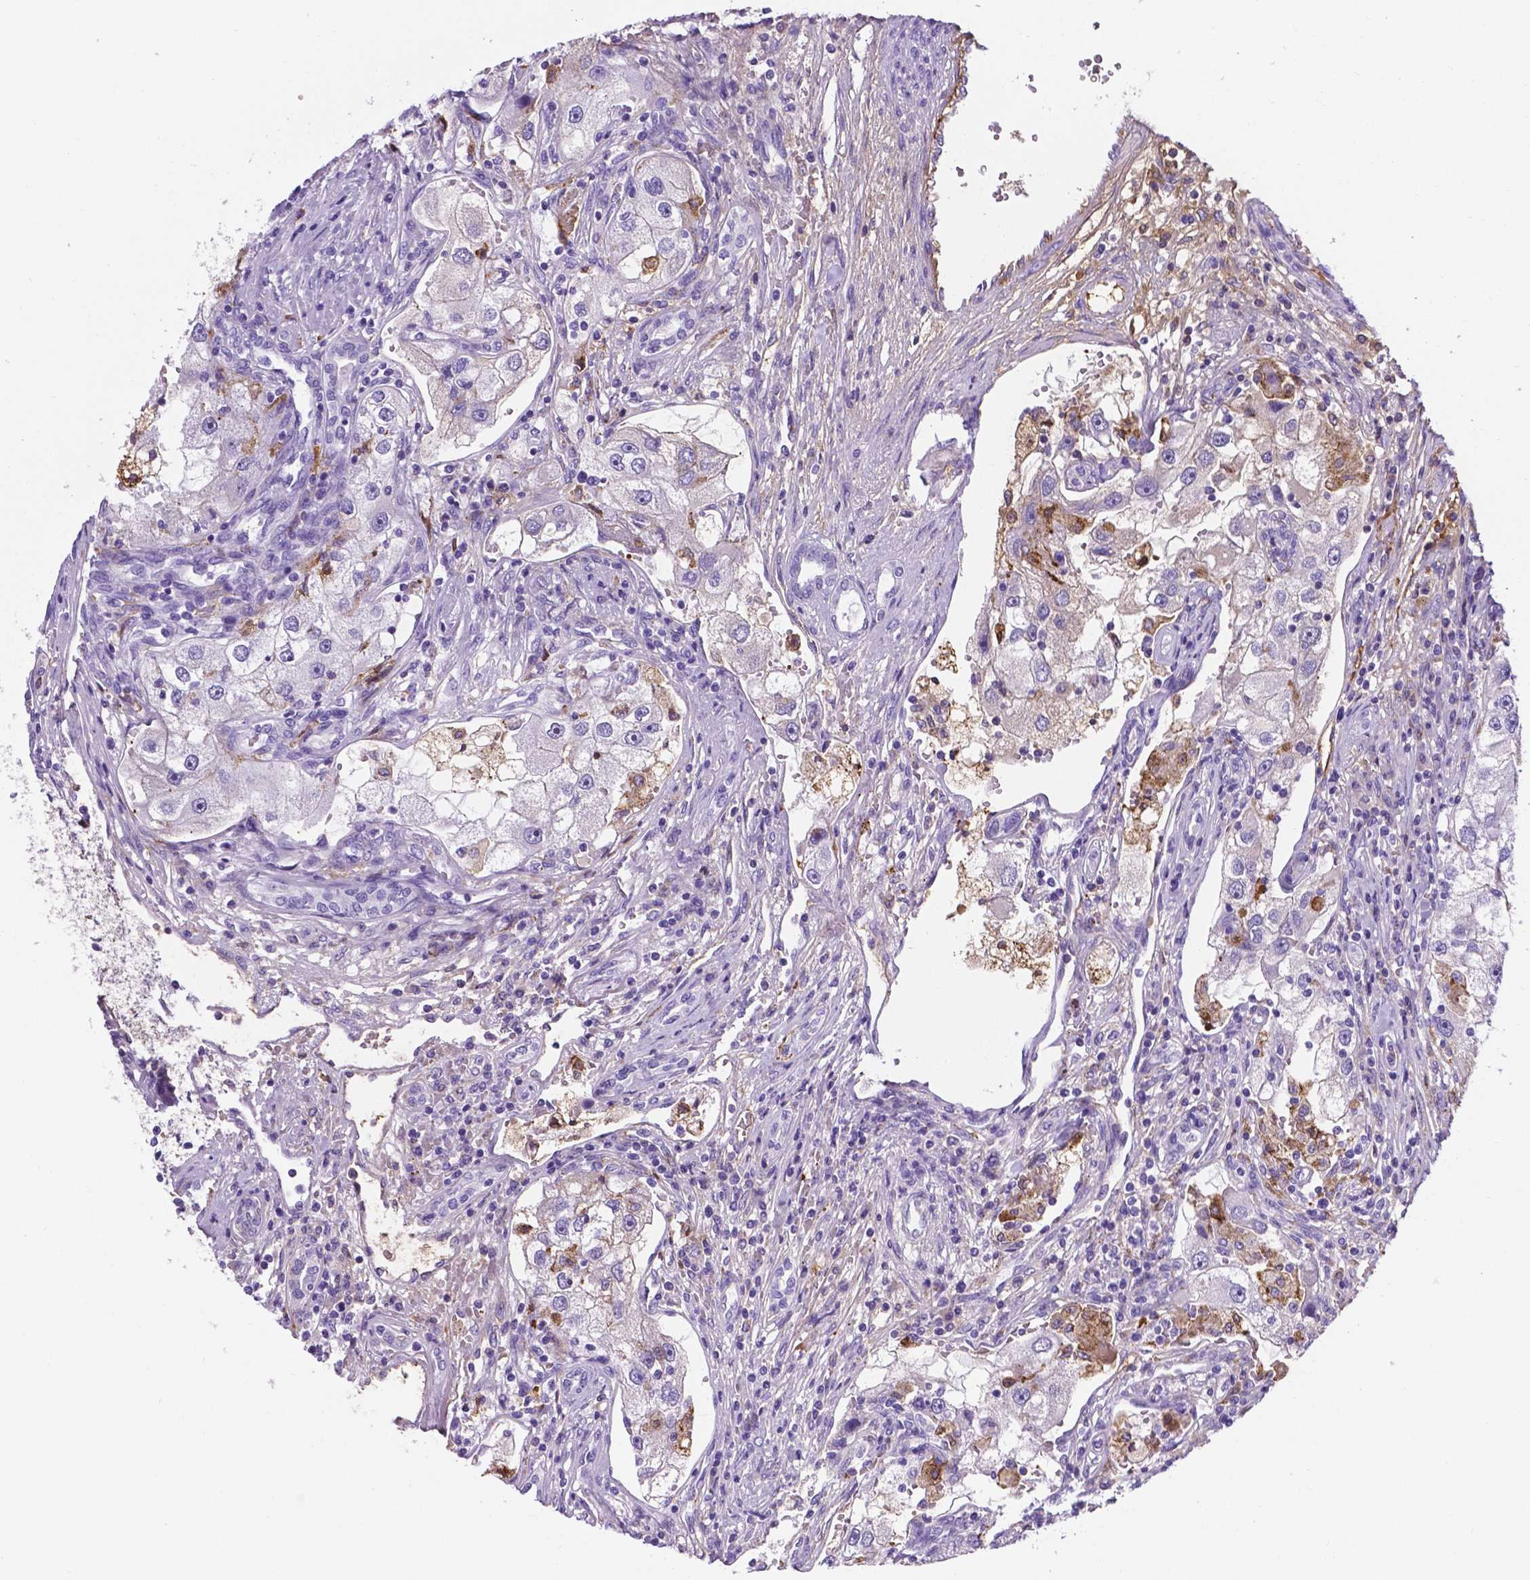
{"staining": {"intensity": "negative", "quantity": "none", "location": "none"}, "tissue": "renal cancer", "cell_type": "Tumor cells", "image_type": "cancer", "snomed": [{"axis": "morphology", "description": "Adenocarcinoma, NOS"}, {"axis": "topography", "description": "Kidney"}], "caption": "An IHC photomicrograph of renal cancer is shown. There is no staining in tumor cells of renal cancer.", "gene": "APOE", "patient": {"sex": "male", "age": 63}}